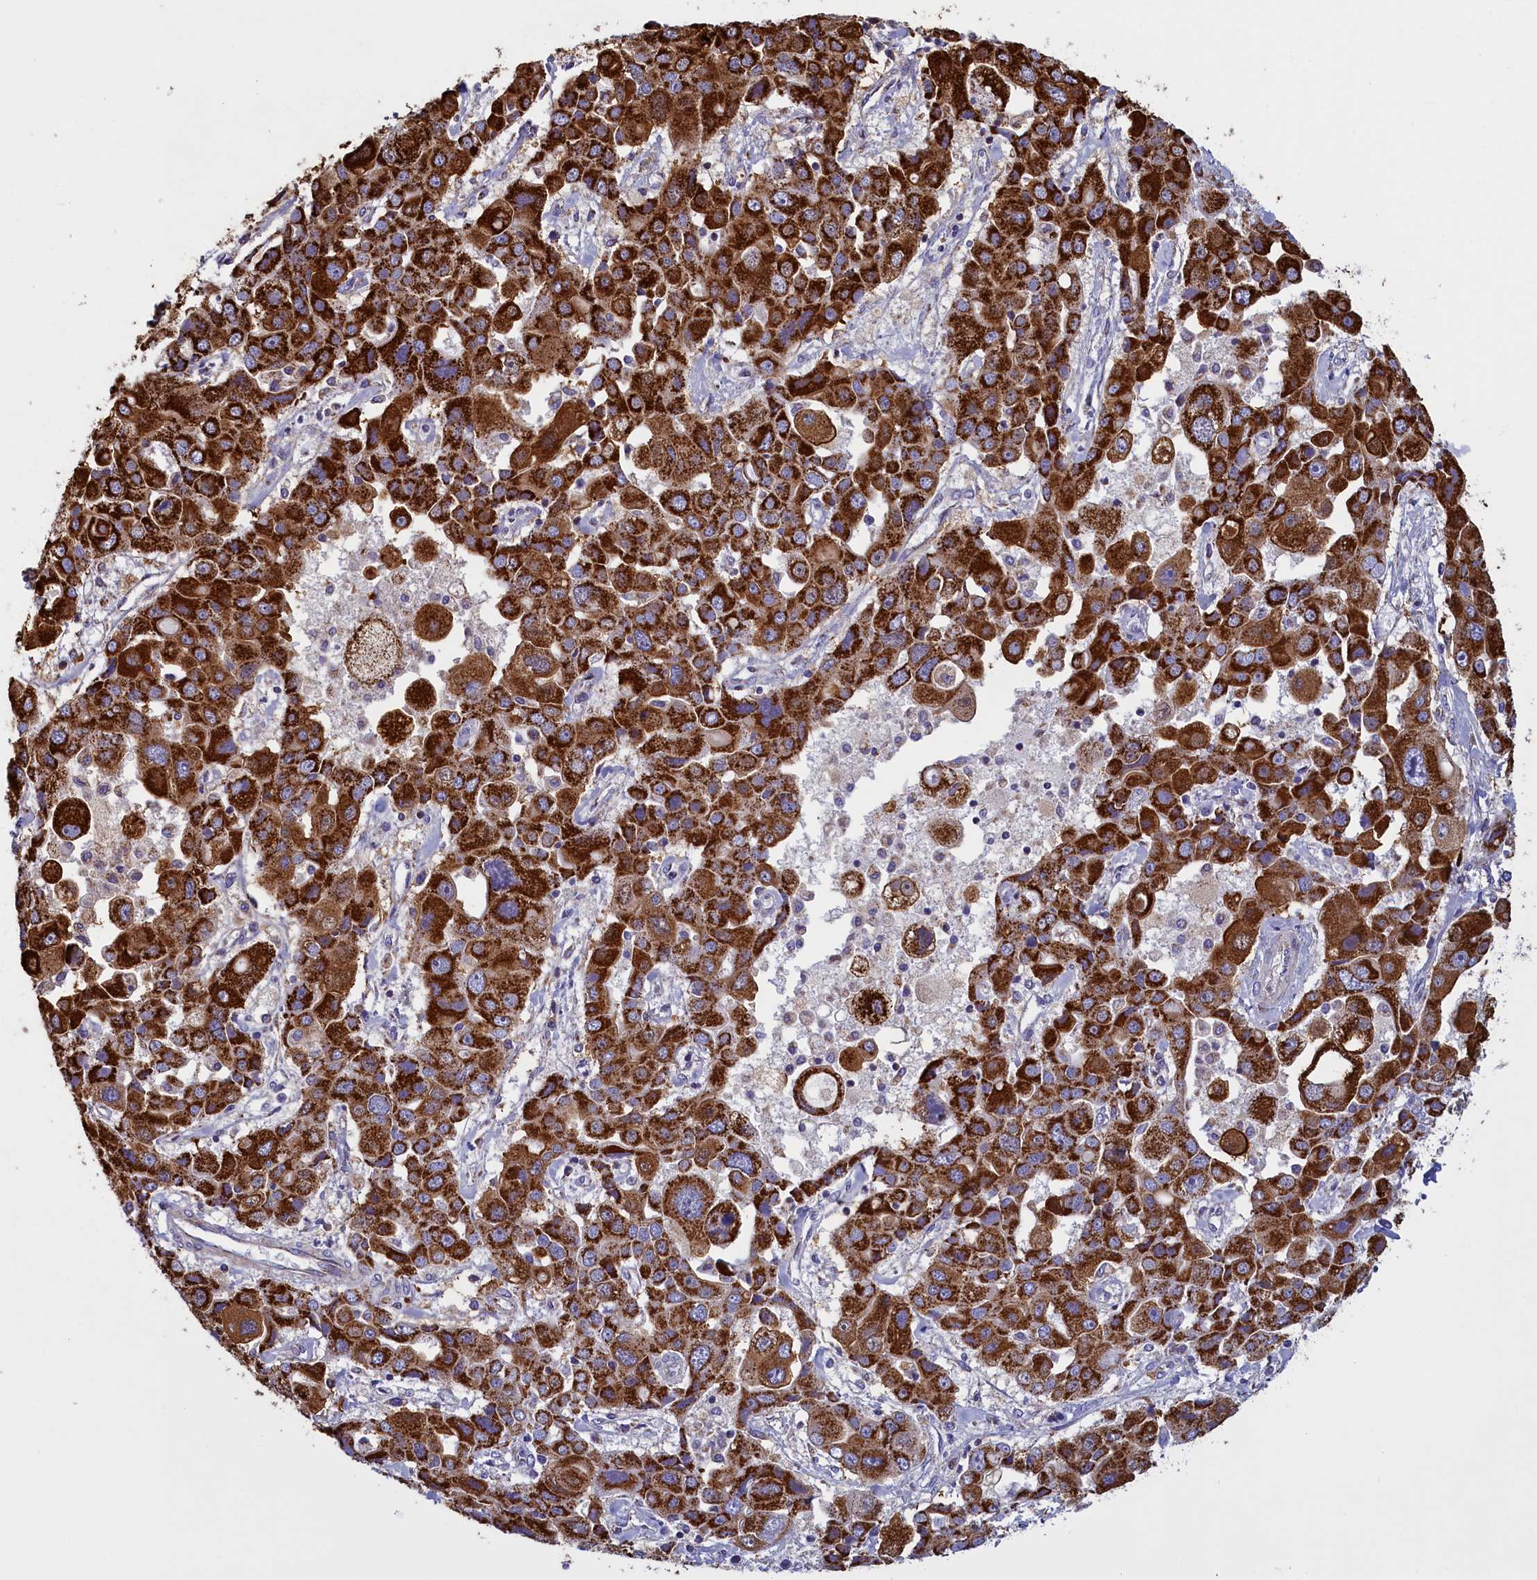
{"staining": {"intensity": "strong", "quantity": ">75%", "location": "cytoplasmic/membranous"}, "tissue": "liver cancer", "cell_type": "Tumor cells", "image_type": "cancer", "snomed": [{"axis": "morphology", "description": "Cholangiocarcinoma"}, {"axis": "topography", "description": "Liver"}], "caption": "High-power microscopy captured an IHC image of liver cancer (cholangiocarcinoma), revealing strong cytoplasmic/membranous expression in approximately >75% of tumor cells. (IHC, brightfield microscopy, high magnification).", "gene": "IFT122", "patient": {"sex": "male", "age": 67}}